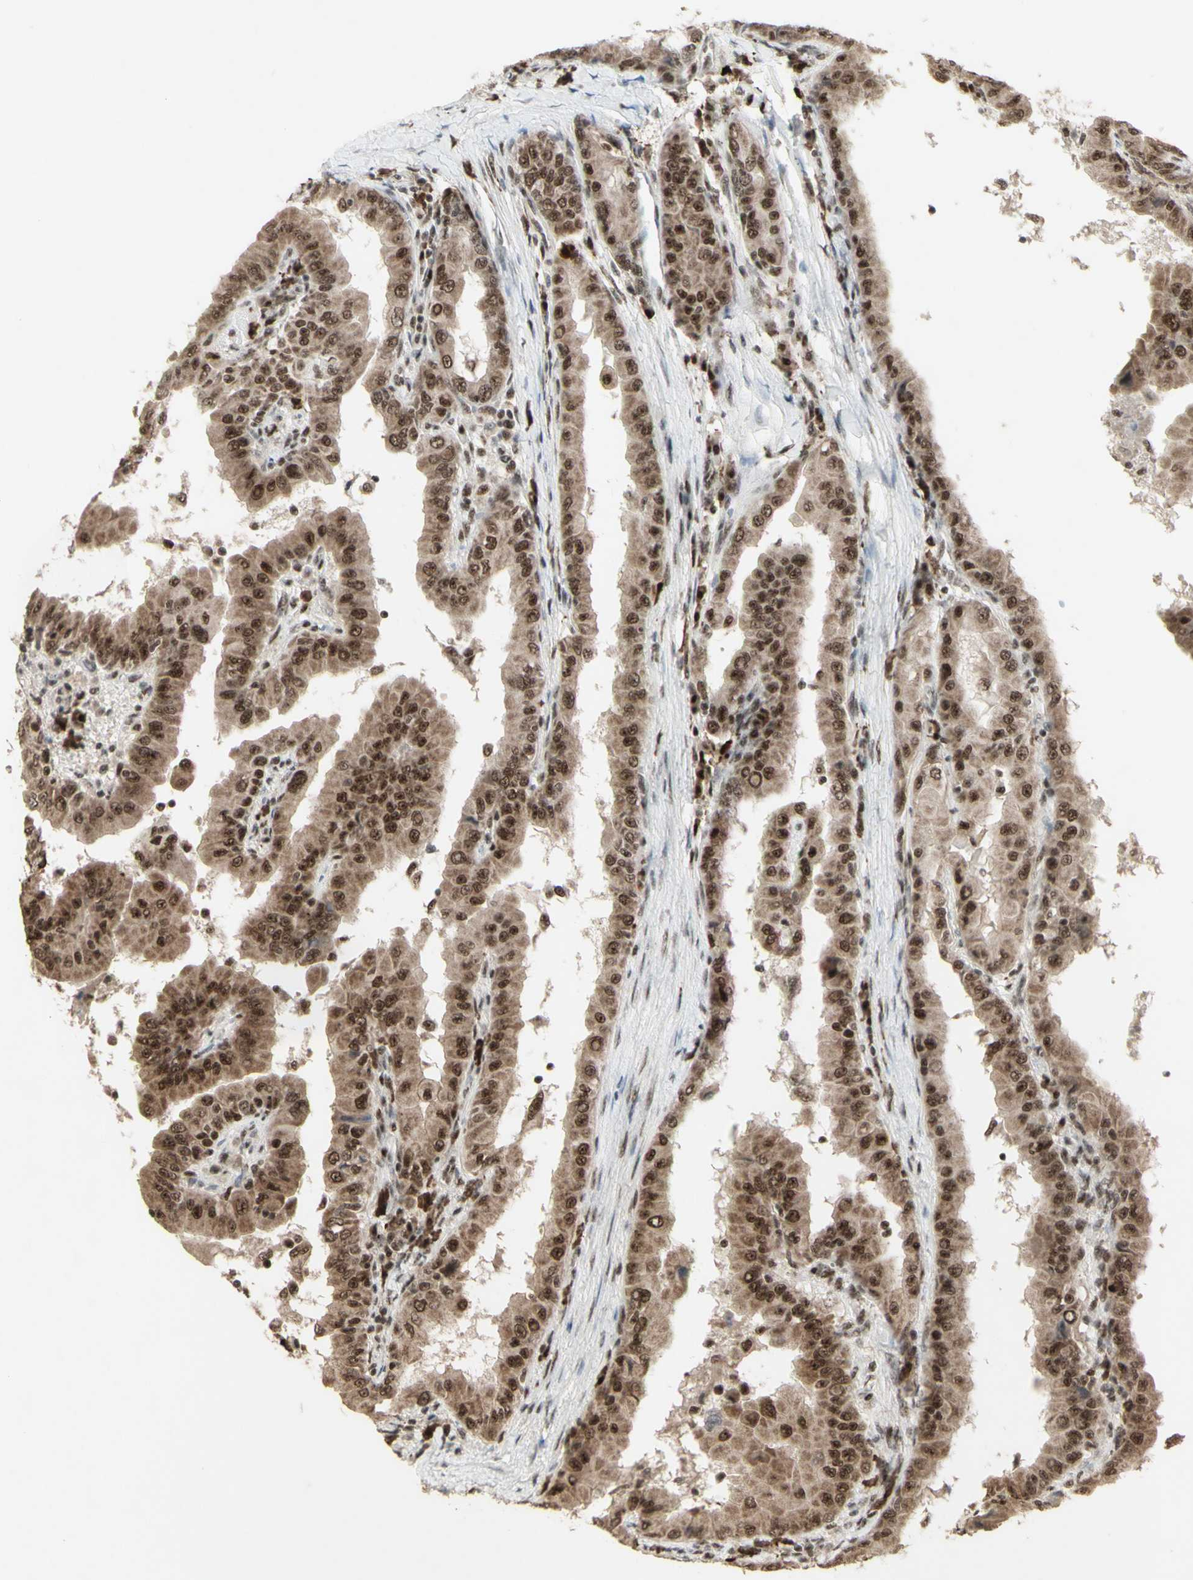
{"staining": {"intensity": "moderate", "quantity": ">75%", "location": "cytoplasmic/membranous,nuclear"}, "tissue": "thyroid cancer", "cell_type": "Tumor cells", "image_type": "cancer", "snomed": [{"axis": "morphology", "description": "Papillary adenocarcinoma, NOS"}, {"axis": "topography", "description": "Thyroid gland"}], "caption": "A brown stain shows moderate cytoplasmic/membranous and nuclear positivity of a protein in thyroid cancer tumor cells. Using DAB (3,3'-diaminobenzidine) (brown) and hematoxylin (blue) stains, captured at high magnification using brightfield microscopy.", "gene": "CCNT1", "patient": {"sex": "male", "age": 33}}